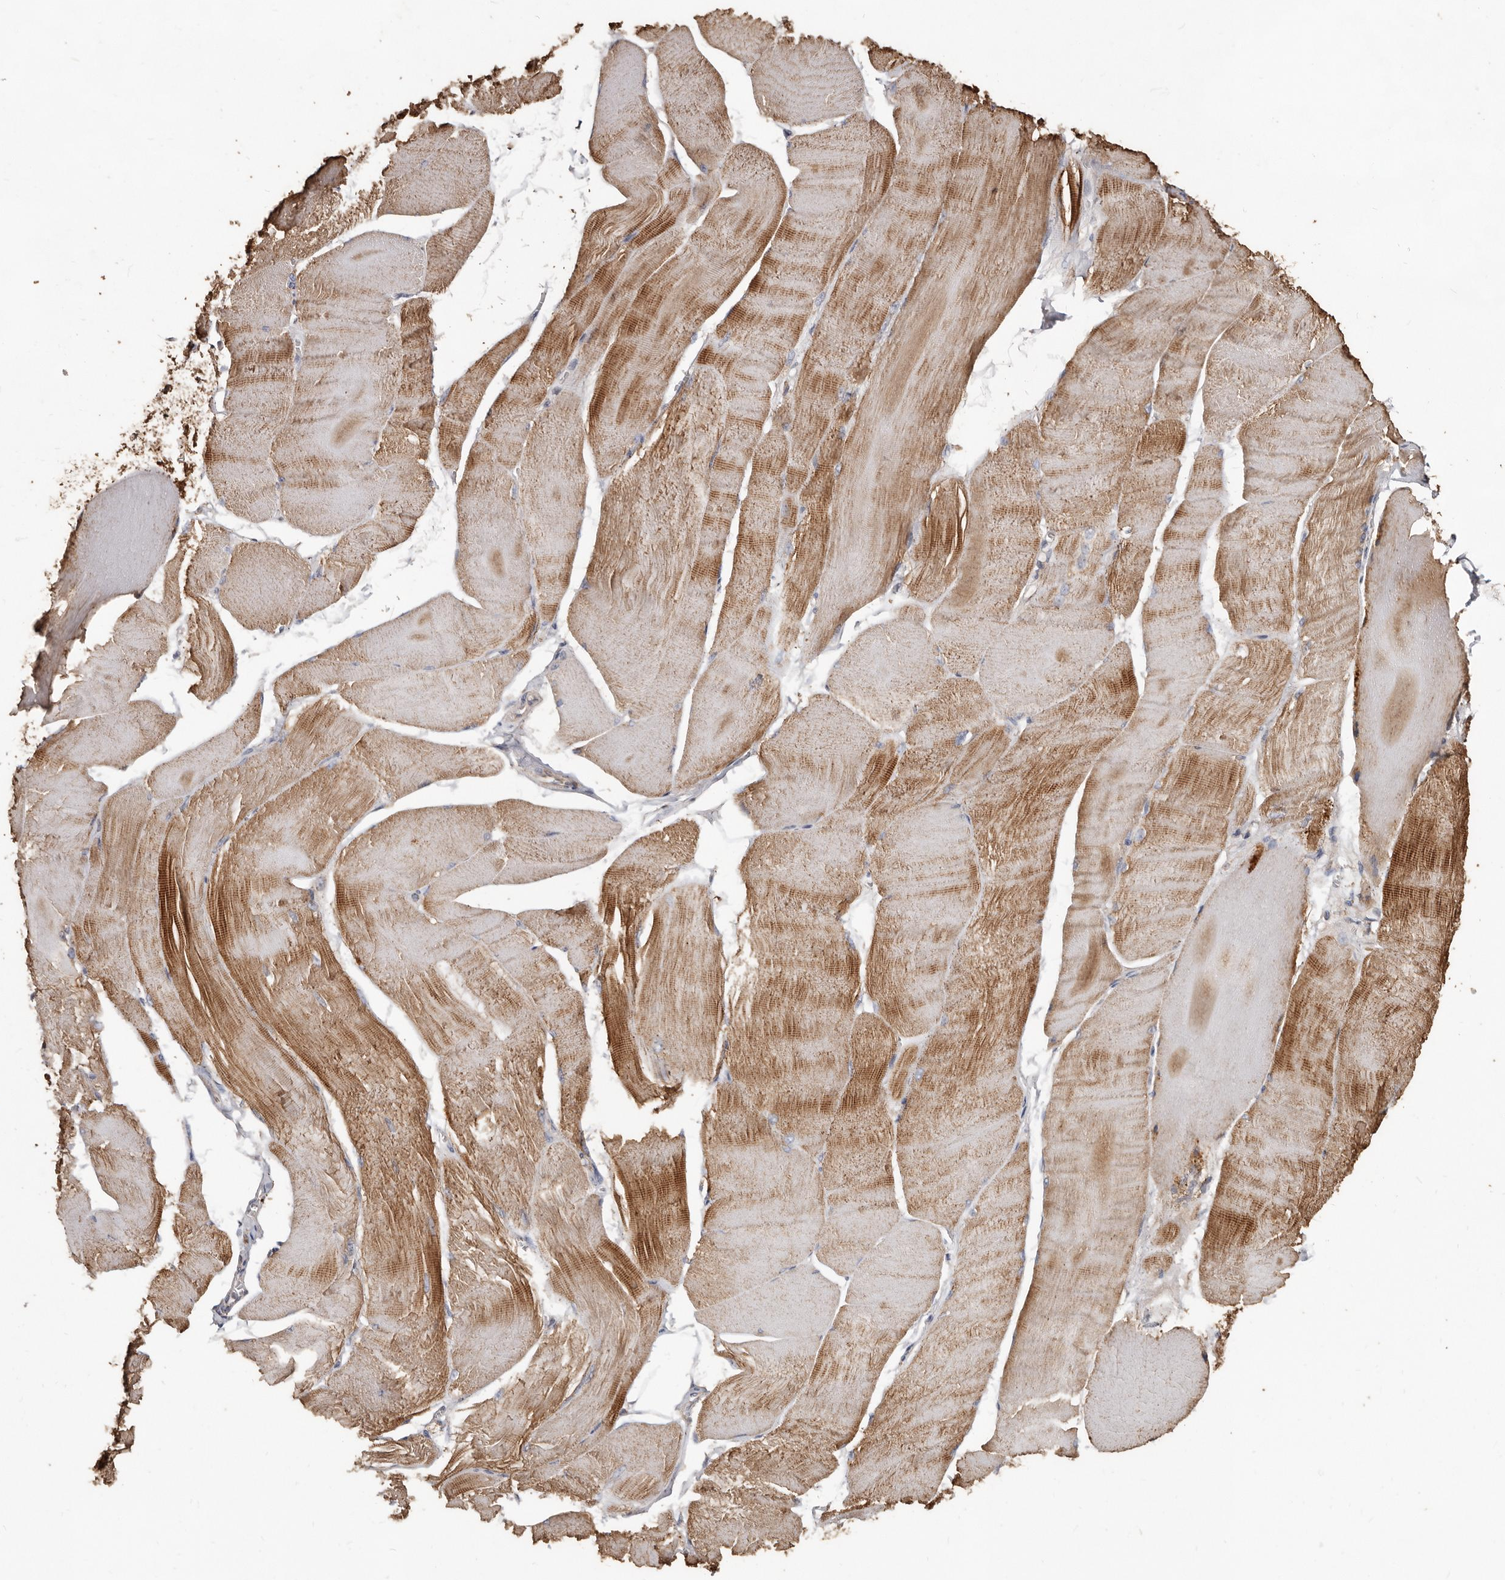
{"staining": {"intensity": "moderate", "quantity": ">75%", "location": "cytoplasmic/membranous"}, "tissue": "skeletal muscle", "cell_type": "Myocytes", "image_type": "normal", "snomed": [{"axis": "morphology", "description": "Normal tissue, NOS"}, {"axis": "morphology", "description": "Basal cell carcinoma"}, {"axis": "topography", "description": "Skeletal muscle"}], "caption": "The immunohistochemical stain labels moderate cytoplasmic/membranous expression in myocytes of normal skeletal muscle.", "gene": "OSGIN2", "patient": {"sex": "female", "age": 64}}